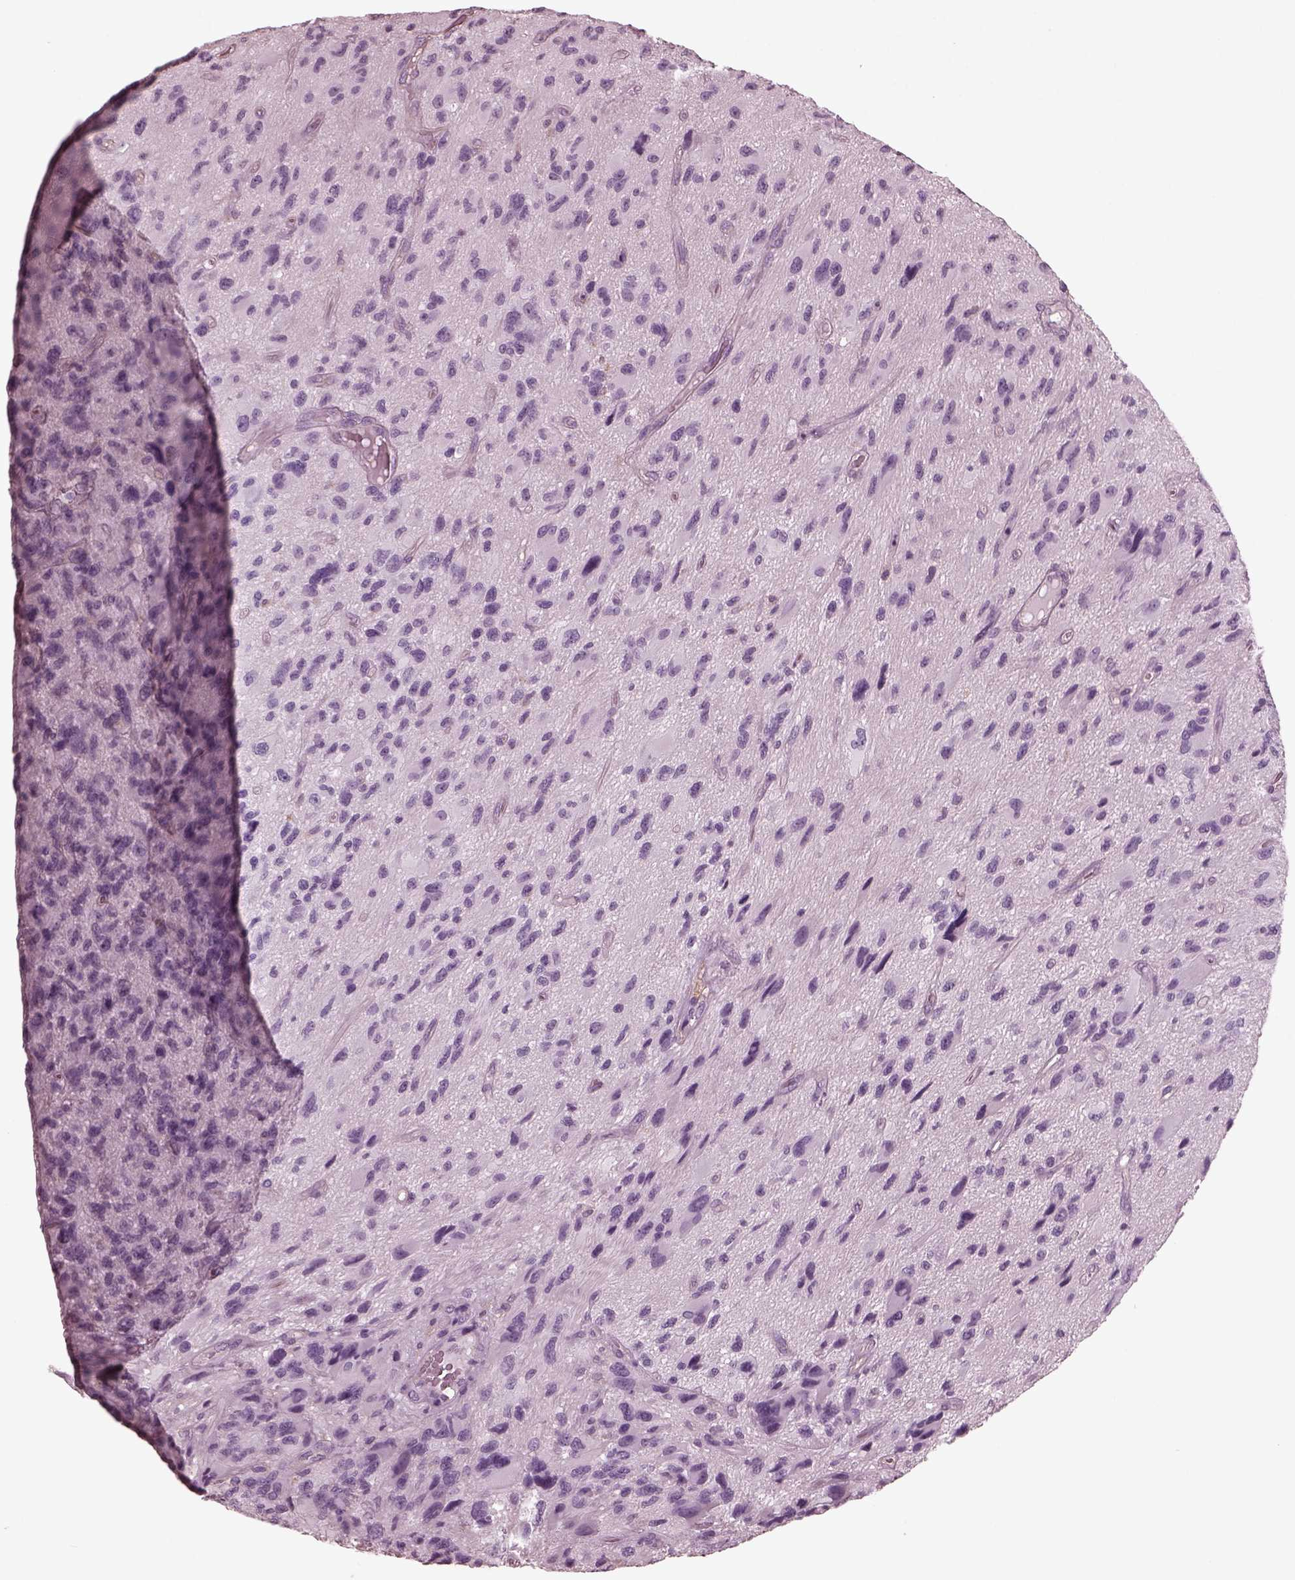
{"staining": {"intensity": "negative", "quantity": "none", "location": "none"}, "tissue": "glioma", "cell_type": "Tumor cells", "image_type": "cancer", "snomed": [{"axis": "morphology", "description": "Glioma, malignant, NOS"}, {"axis": "morphology", "description": "Glioma, malignant, High grade"}, {"axis": "topography", "description": "Brain"}], "caption": "Protein analysis of malignant glioma (high-grade) displays no significant positivity in tumor cells. (Stains: DAB IHC with hematoxylin counter stain, Microscopy: brightfield microscopy at high magnification).", "gene": "CGA", "patient": {"sex": "female", "age": 71}}